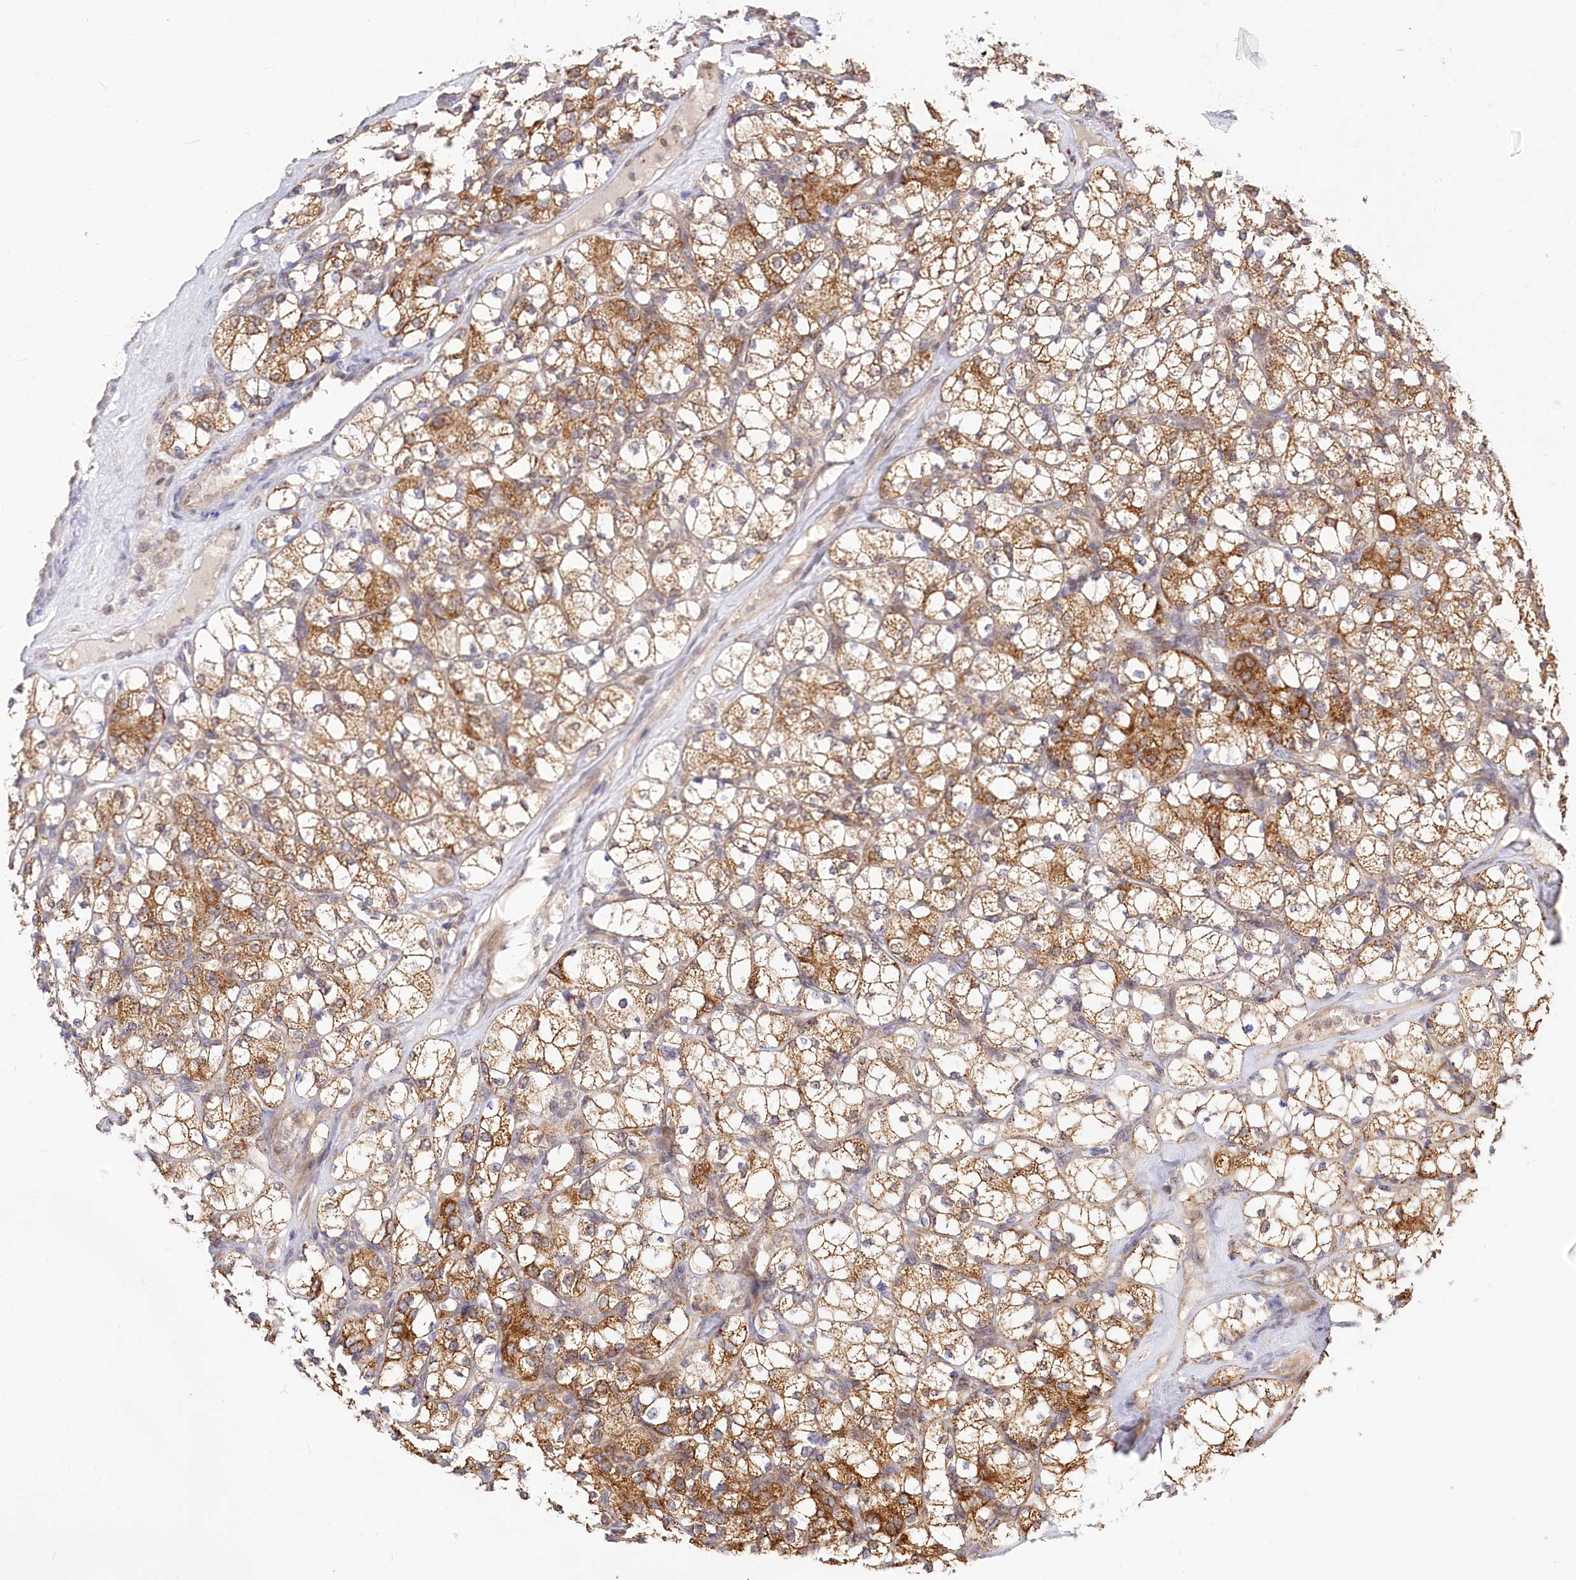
{"staining": {"intensity": "moderate", "quantity": ">75%", "location": "cytoplasmic/membranous"}, "tissue": "renal cancer", "cell_type": "Tumor cells", "image_type": "cancer", "snomed": [{"axis": "morphology", "description": "Adenocarcinoma, NOS"}, {"axis": "topography", "description": "Kidney"}], "caption": "Renal cancer stained with a protein marker exhibits moderate staining in tumor cells.", "gene": "RTN4IP1", "patient": {"sex": "male", "age": 77}}